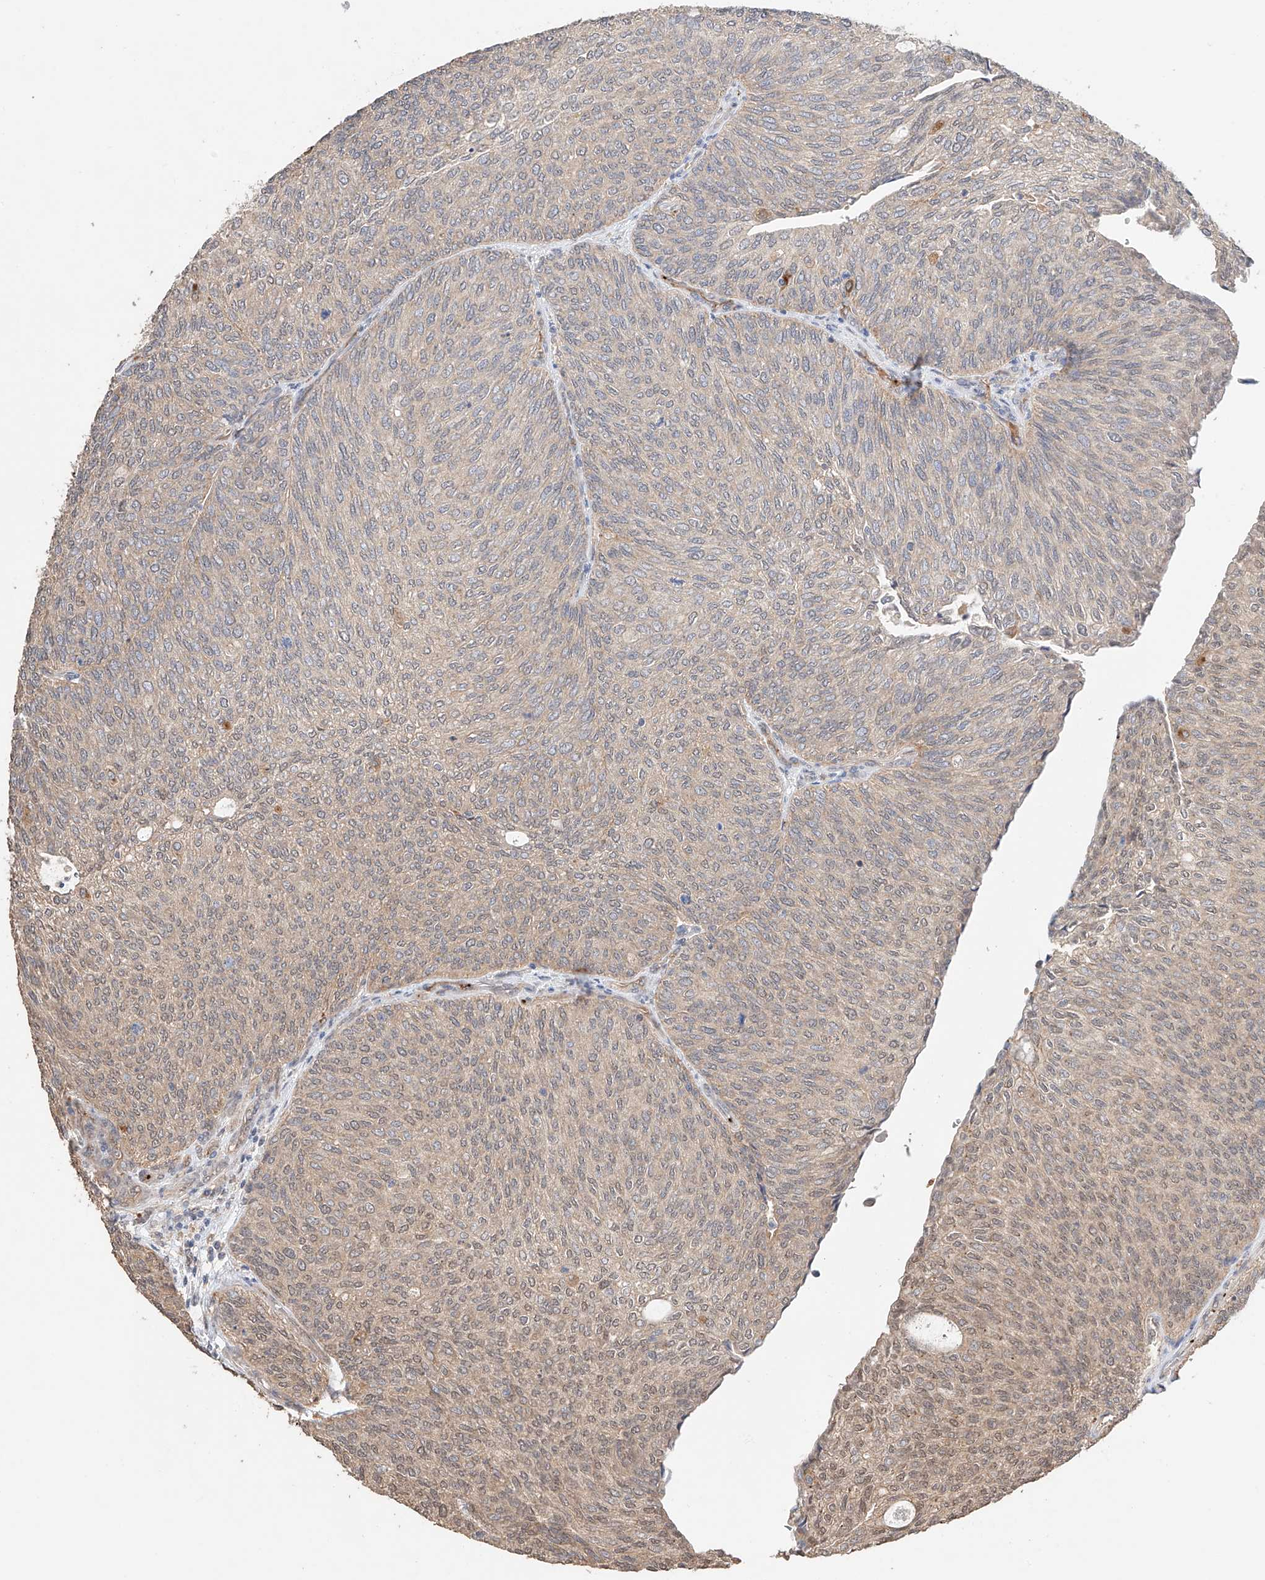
{"staining": {"intensity": "weak", "quantity": "25%-75%", "location": "cytoplasmic/membranous,nuclear"}, "tissue": "urothelial cancer", "cell_type": "Tumor cells", "image_type": "cancer", "snomed": [{"axis": "morphology", "description": "Urothelial carcinoma, Low grade"}, {"axis": "topography", "description": "Urinary bladder"}], "caption": "Urothelial cancer stained with a protein marker exhibits weak staining in tumor cells.", "gene": "ZFHX2", "patient": {"sex": "female", "age": 79}}